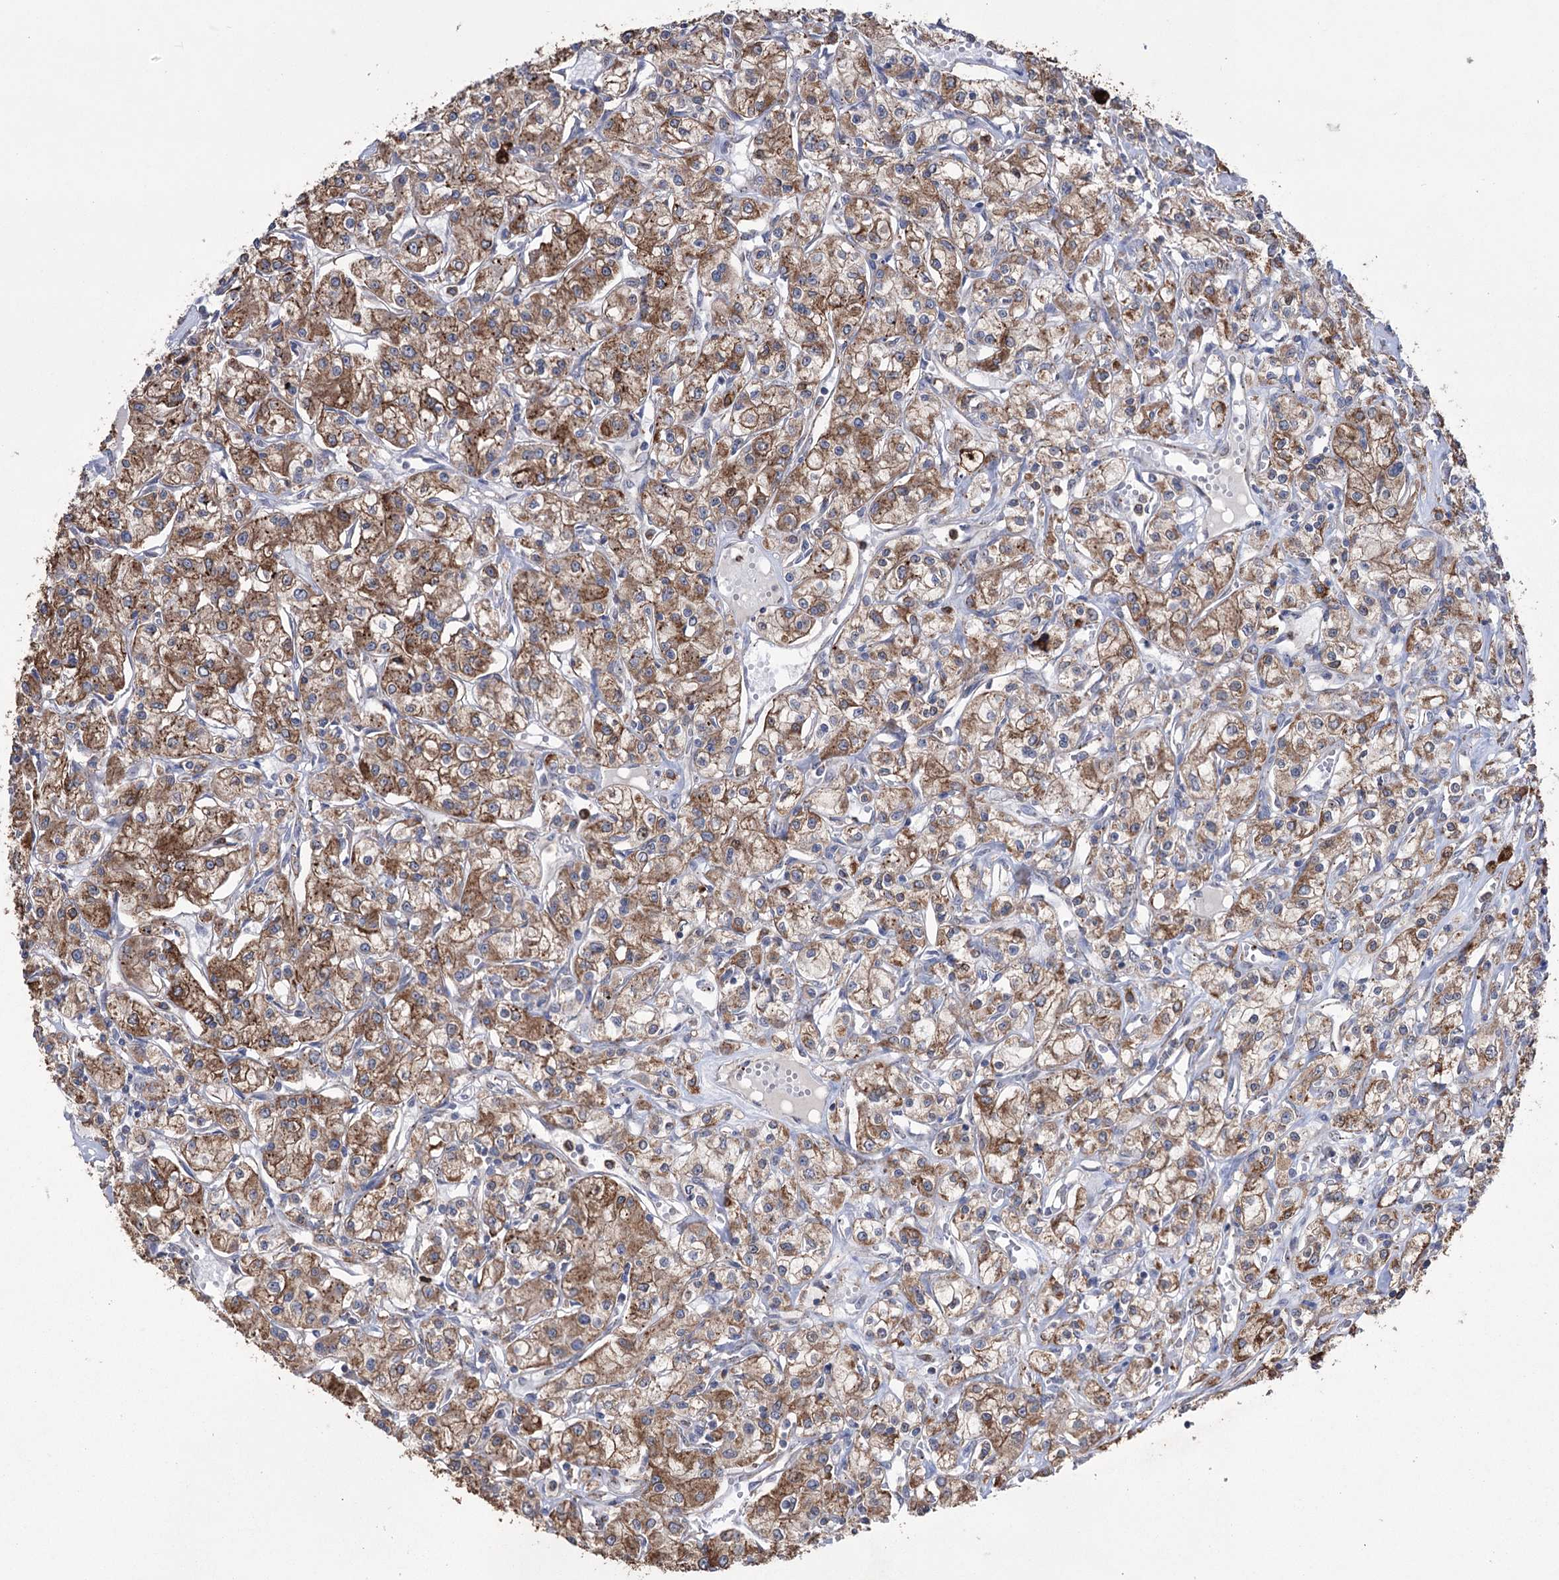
{"staining": {"intensity": "moderate", "quantity": ">75%", "location": "cytoplasmic/membranous"}, "tissue": "renal cancer", "cell_type": "Tumor cells", "image_type": "cancer", "snomed": [{"axis": "morphology", "description": "Adenocarcinoma, NOS"}, {"axis": "topography", "description": "Kidney"}], "caption": "Immunohistochemical staining of renal cancer (adenocarcinoma) displays medium levels of moderate cytoplasmic/membranous staining in approximately >75% of tumor cells. The protein of interest is shown in brown color, while the nuclei are stained blue.", "gene": "TRIM71", "patient": {"sex": "female", "age": 59}}